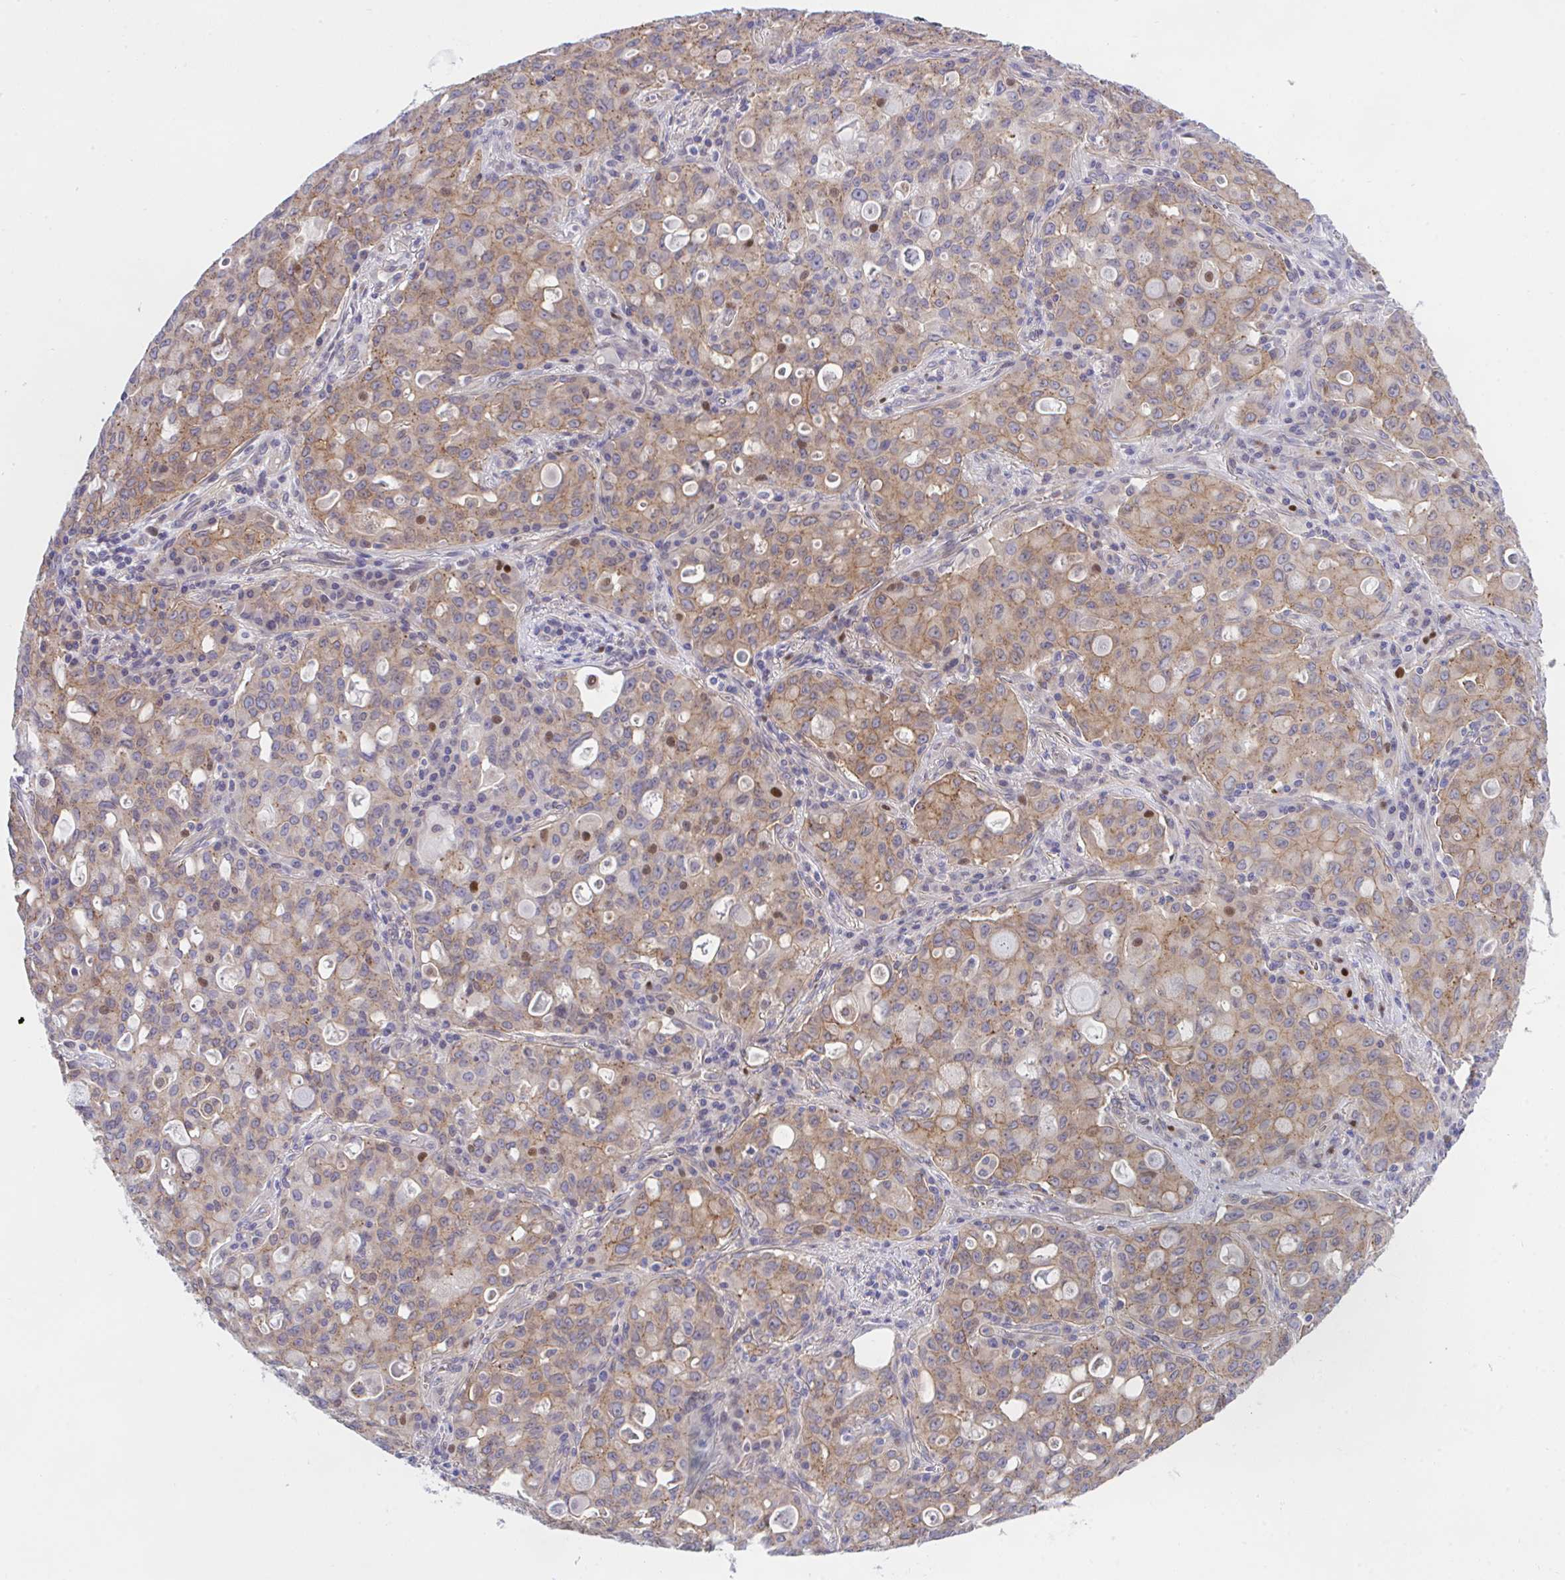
{"staining": {"intensity": "weak", "quantity": "25%-75%", "location": "cytoplasmic/membranous"}, "tissue": "lung cancer", "cell_type": "Tumor cells", "image_type": "cancer", "snomed": [{"axis": "morphology", "description": "Adenocarcinoma, NOS"}, {"axis": "topography", "description": "Lung"}], "caption": "Protein analysis of adenocarcinoma (lung) tissue displays weak cytoplasmic/membranous positivity in about 25%-75% of tumor cells.", "gene": "ZBED3", "patient": {"sex": "female", "age": 44}}